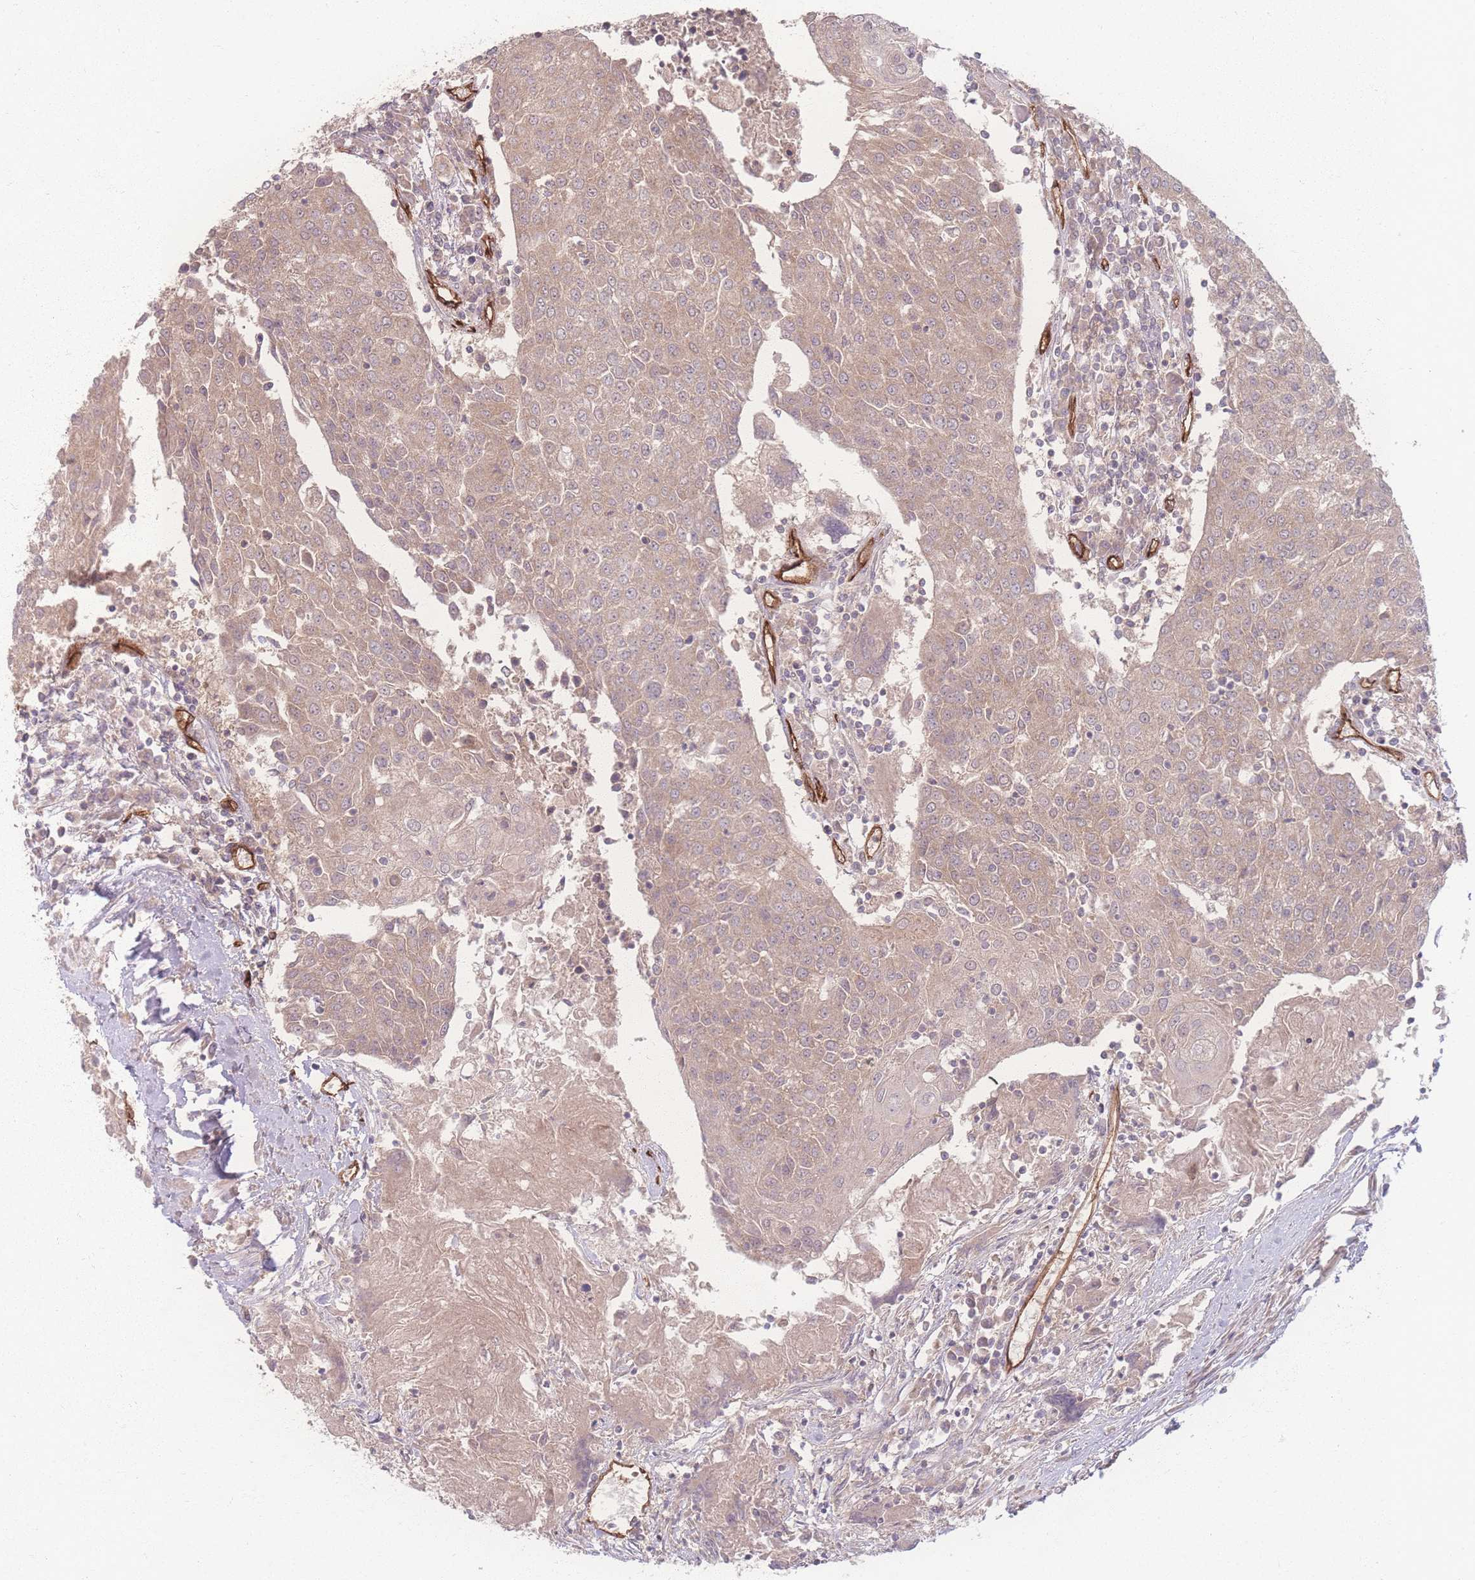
{"staining": {"intensity": "weak", "quantity": ">75%", "location": "cytoplasmic/membranous"}, "tissue": "urothelial cancer", "cell_type": "Tumor cells", "image_type": "cancer", "snomed": [{"axis": "morphology", "description": "Urothelial carcinoma, High grade"}, {"axis": "topography", "description": "Urinary bladder"}], "caption": "The photomicrograph exhibits staining of urothelial cancer, revealing weak cytoplasmic/membranous protein expression (brown color) within tumor cells.", "gene": "INSR", "patient": {"sex": "female", "age": 85}}